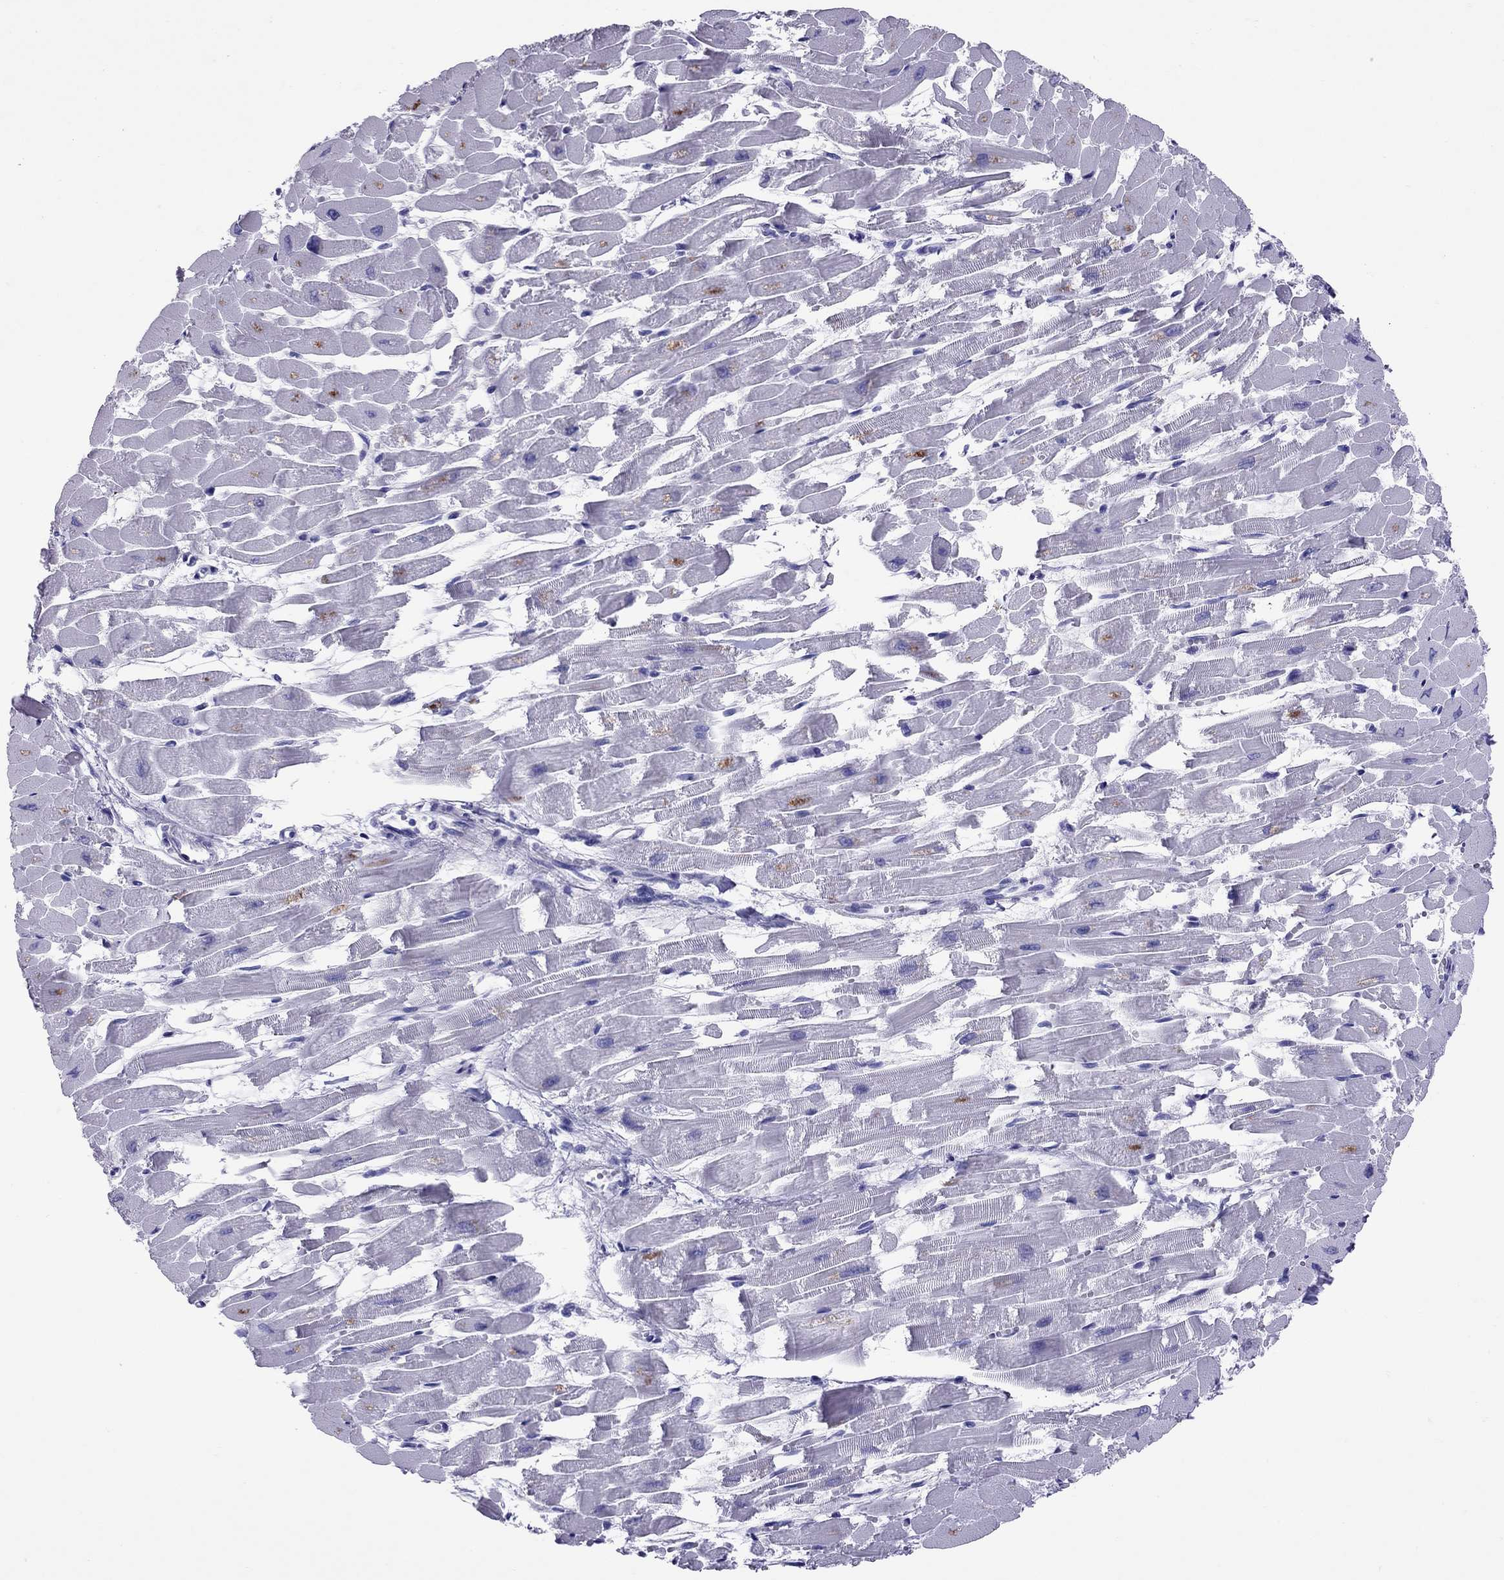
{"staining": {"intensity": "negative", "quantity": "none", "location": "none"}, "tissue": "heart muscle", "cell_type": "Cardiomyocytes", "image_type": "normal", "snomed": [{"axis": "morphology", "description": "Normal tissue, NOS"}, {"axis": "topography", "description": "Heart"}], "caption": "Immunohistochemistry (IHC) image of benign heart muscle: heart muscle stained with DAB (3,3'-diaminobenzidine) demonstrates no significant protein positivity in cardiomyocytes. The staining was performed using DAB to visualize the protein expression in brown, while the nuclei were stained in blue with hematoxylin (Magnification: 20x).", "gene": "AVPR1B", "patient": {"sex": "female", "age": 52}}